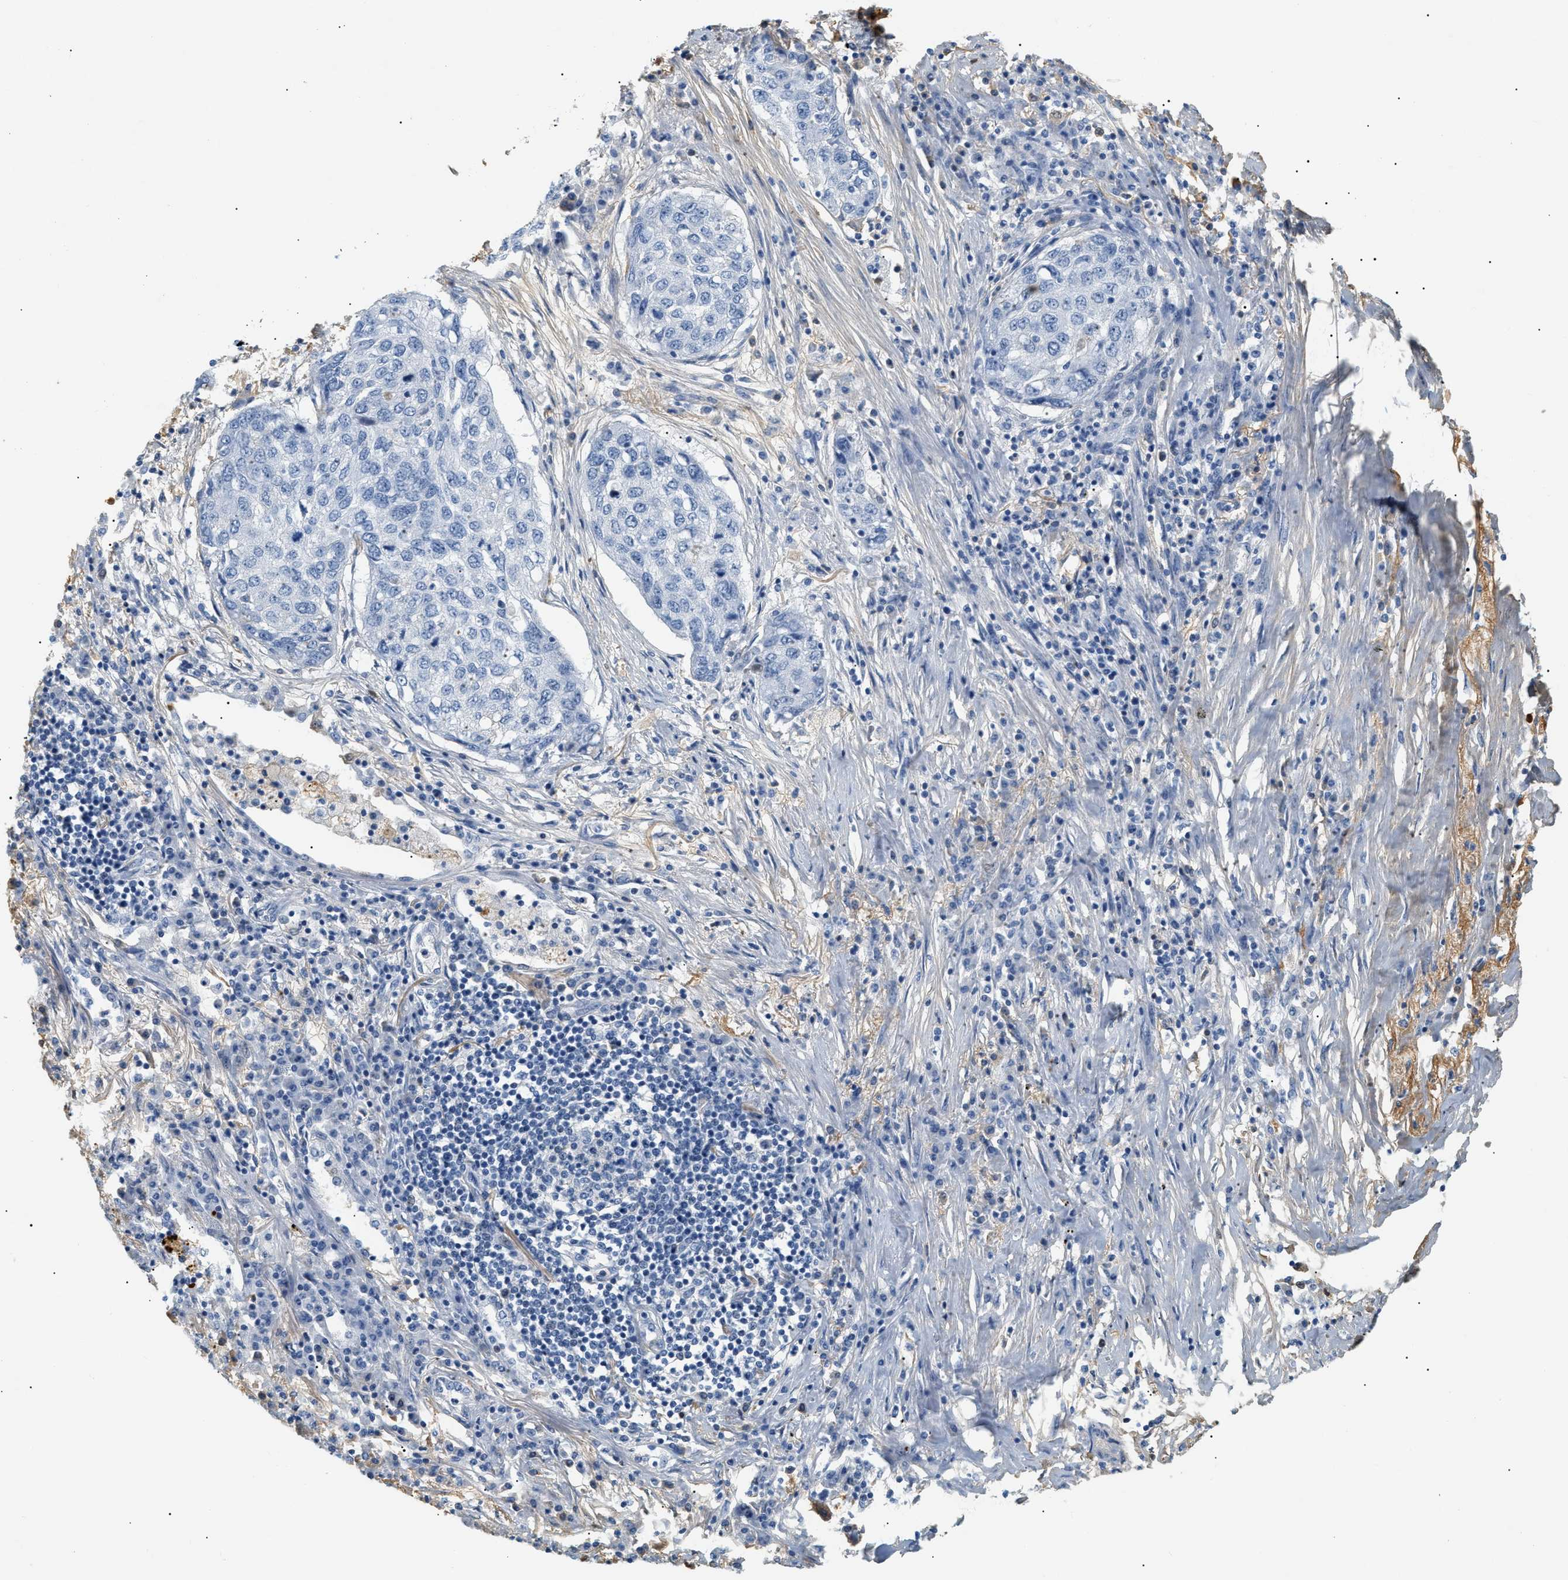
{"staining": {"intensity": "negative", "quantity": "none", "location": "none"}, "tissue": "lung cancer", "cell_type": "Tumor cells", "image_type": "cancer", "snomed": [{"axis": "morphology", "description": "Squamous cell carcinoma, NOS"}, {"axis": "topography", "description": "Lung"}], "caption": "IHC photomicrograph of neoplastic tissue: lung squamous cell carcinoma stained with DAB reveals no significant protein positivity in tumor cells.", "gene": "CFH", "patient": {"sex": "female", "age": 63}}